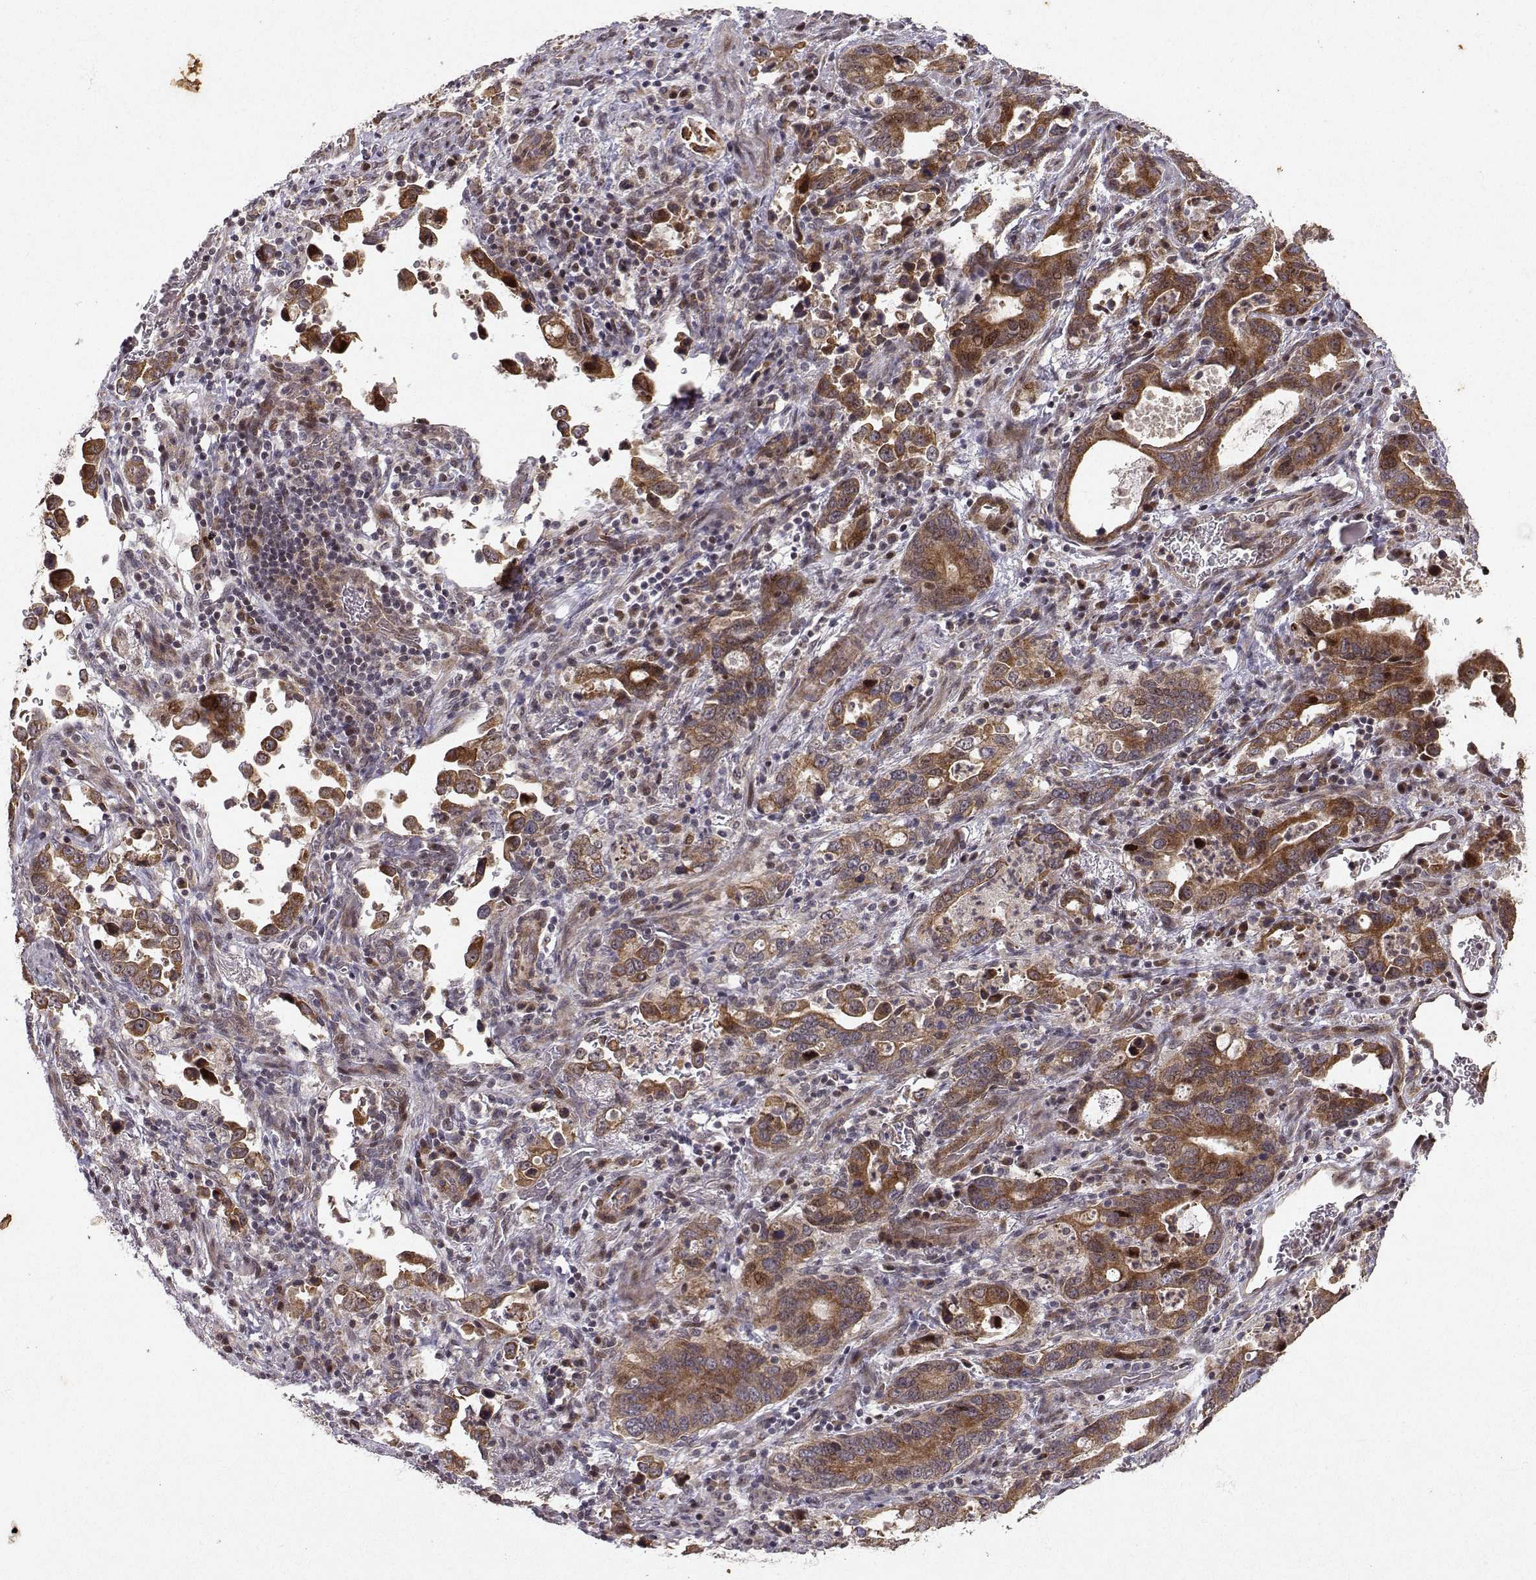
{"staining": {"intensity": "strong", "quantity": ">75%", "location": "cytoplasmic/membranous"}, "tissue": "stomach cancer", "cell_type": "Tumor cells", "image_type": "cancer", "snomed": [{"axis": "morphology", "description": "Adenocarcinoma, NOS"}, {"axis": "topography", "description": "Stomach, upper"}], "caption": "Immunohistochemistry micrograph of neoplastic tissue: stomach cancer stained using IHC reveals high levels of strong protein expression localized specifically in the cytoplasmic/membranous of tumor cells, appearing as a cytoplasmic/membranous brown color.", "gene": "APC", "patient": {"sex": "male", "age": 74}}